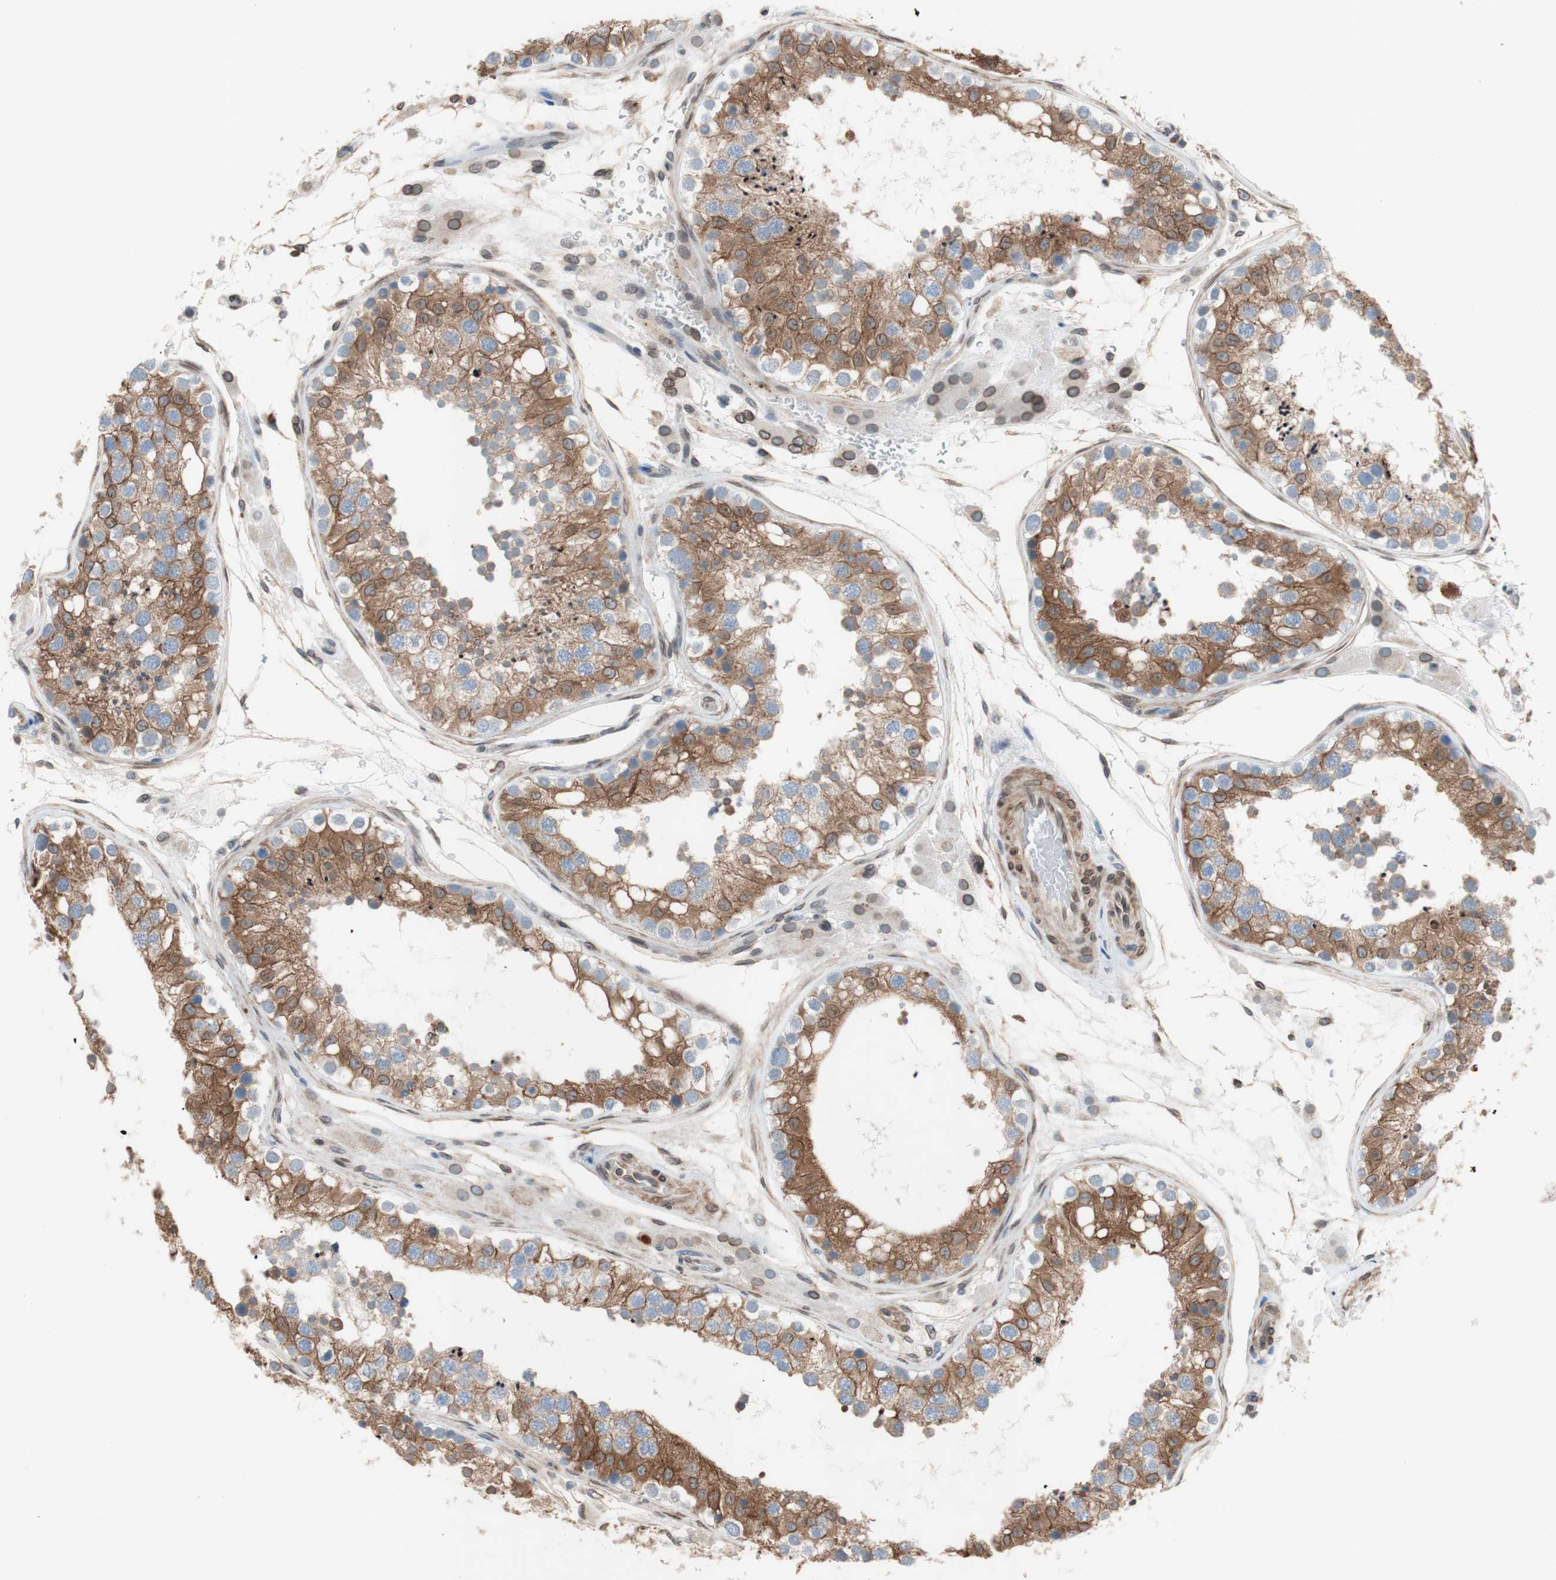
{"staining": {"intensity": "moderate", "quantity": ">75%", "location": "cytoplasmic/membranous,nuclear"}, "tissue": "testis", "cell_type": "Cells in seminiferous ducts", "image_type": "normal", "snomed": [{"axis": "morphology", "description": "Normal tissue, NOS"}, {"axis": "topography", "description": "Testis"}], "caption": "Brown immunohistochemical staining in benign testis demonstrates moderate cytoplasmic/membranous,nuclear expression in about >75% of cells in seminiferous ducts.", "gene": "ARNT2", "patient": {"sex": "male", "age": 26}}